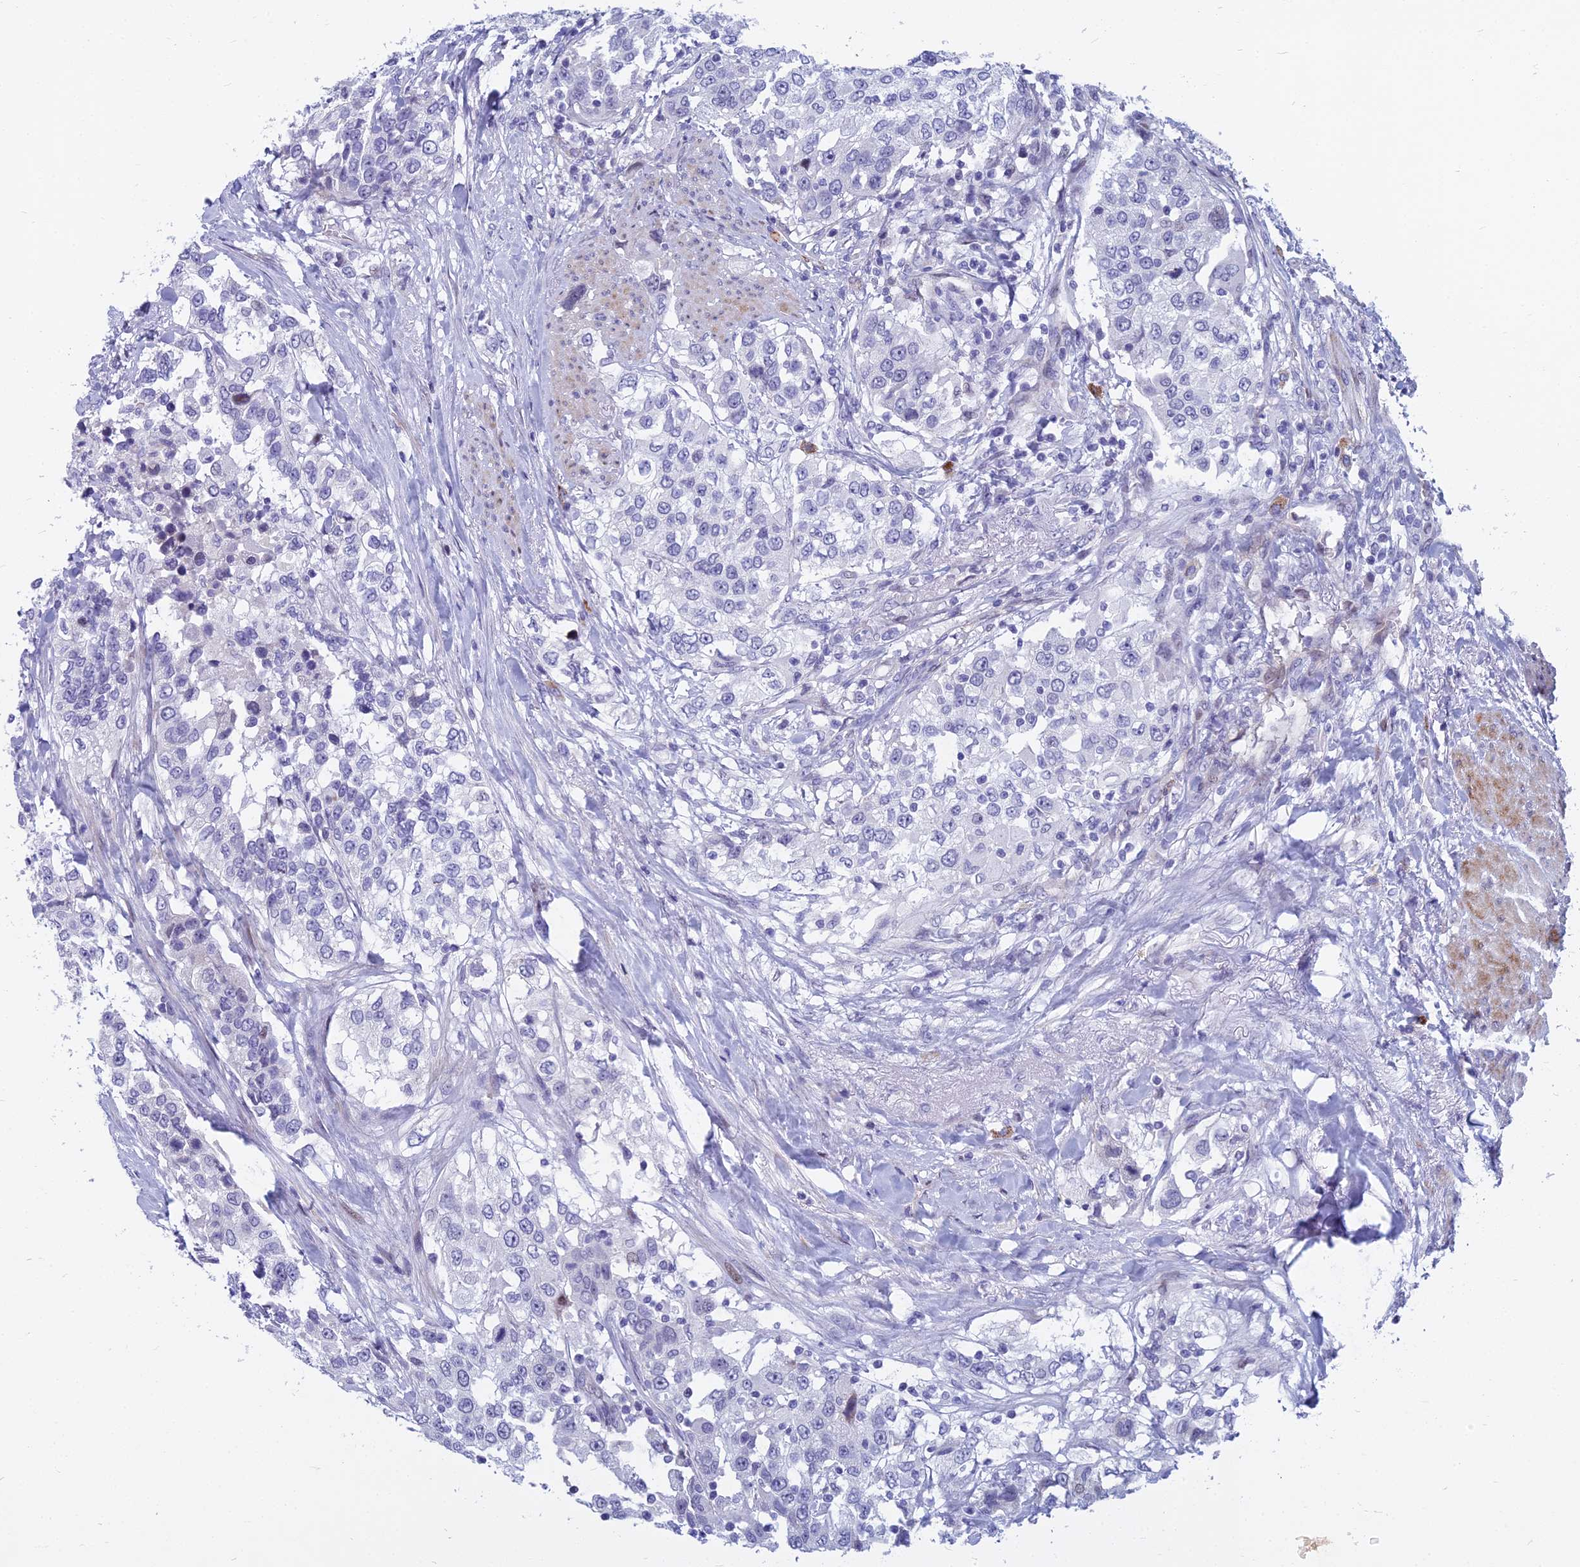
{"staining": {"intensity": "negative", "quantity": "none", "location": "none"}, "tissue": "urothelial cancer", "cell_type": "Tumor cells", "image_type": "cancer", "snomed": [{"axis": "morphology", "description": "Urothelial carcinoma, High grade"}, {"axis": "topography", "description": "Urinary bladder"}], "caption": "Tumor cells show no significant expression in urothelial cancer.", "gene": "MYBPC2", "patient": {"sex": "female", "age": 80}}